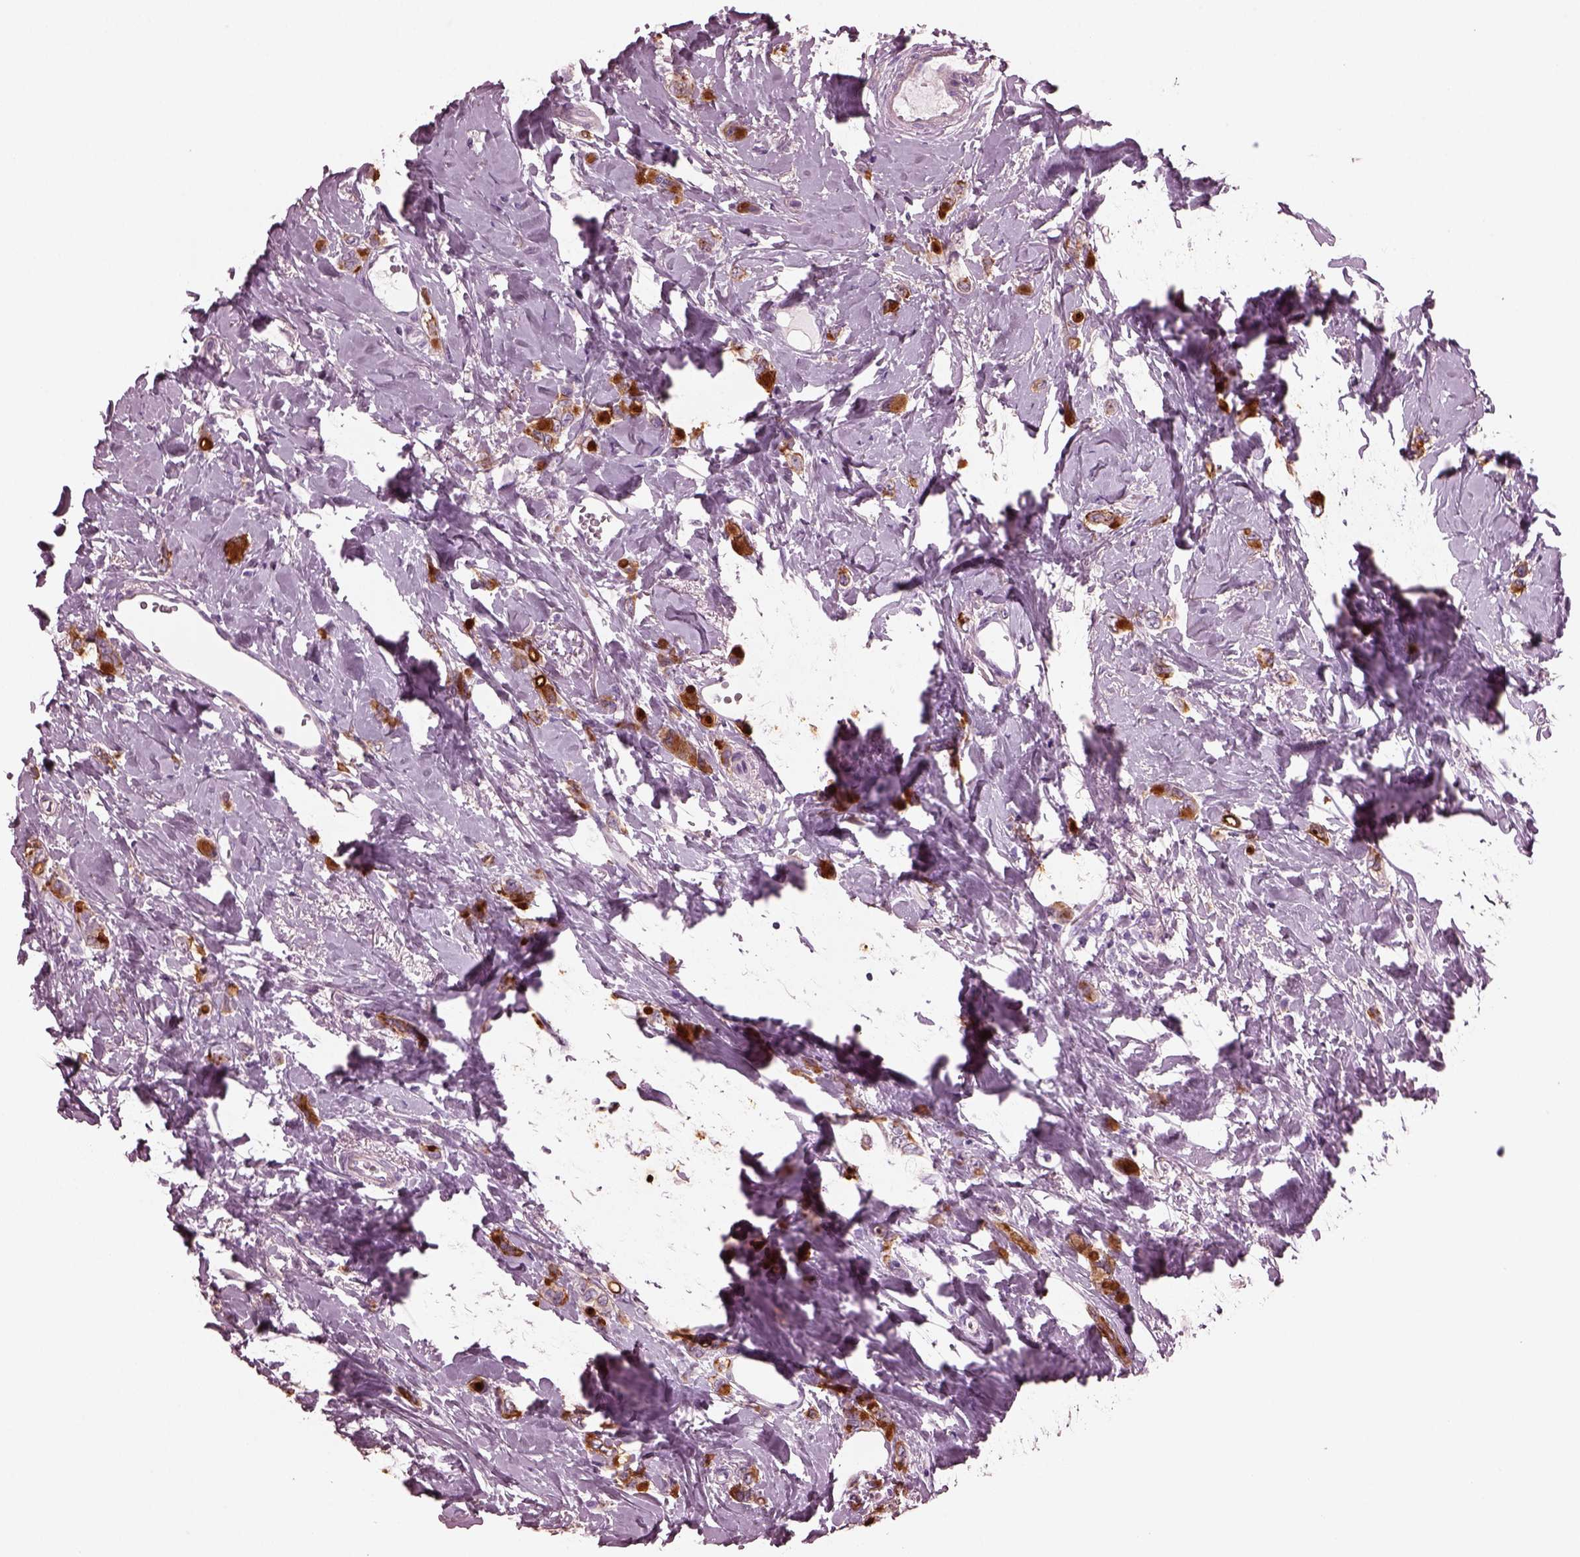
{"staining": {"intensity": "strong", "quantity": ">75%", "location": "cytoplasmic/membranous"}, "tissue": "breast cancer", "cell_type": "Tumor cells", "image_type": "cancer", "snomed": [{"axis": "morphology", "description": "Lobular carcinoma"}, {"axis": "topography", "description": "Breast"}], "caption": "A brown stain highlights strong cytoplasmic/membranous staining of a protein in breast lobular carcinoma tumor cells.", "gene": "GDF11", "patient": {"sex": "female", "age": 66}}